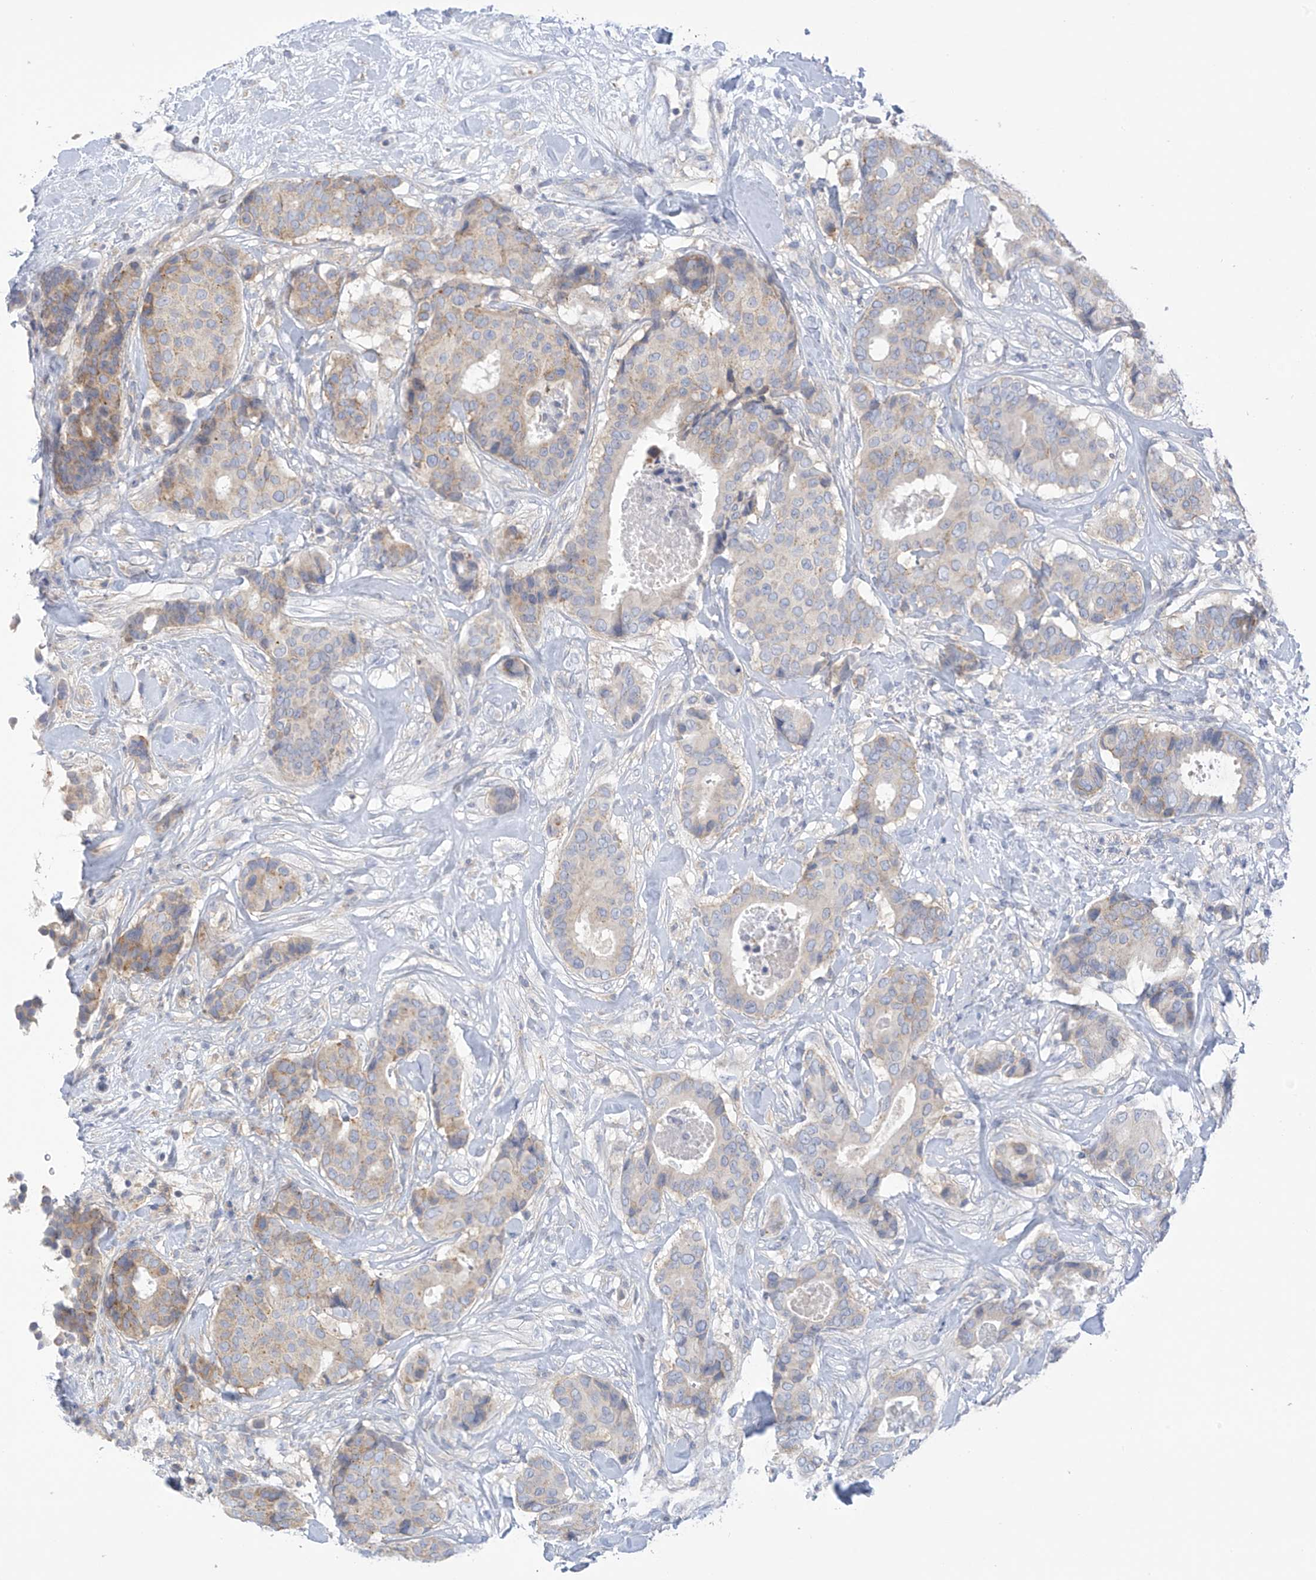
{"staining": {"intensity": "moderate", "quantity": "<25%", "location": "cytoplasmic/membranous"}, "tissue": "breast cancer", "cell_type": "Tumor cells", "image_type": "cancer", "snomed": [{"axis": "morphology", "description": "Duct carcinoma"}, {"axis": "topography", "description": "Breast"}], "caption": "Breast cancer (invasive ductal carcinoma) tissue reveals moderate cytoplasmic/membranous positivity in about <25% of tumor cells, visualized by immunohistochemistry.", "gene": "SLC6A12", "patient": {"sex": "female", "age": 75}}